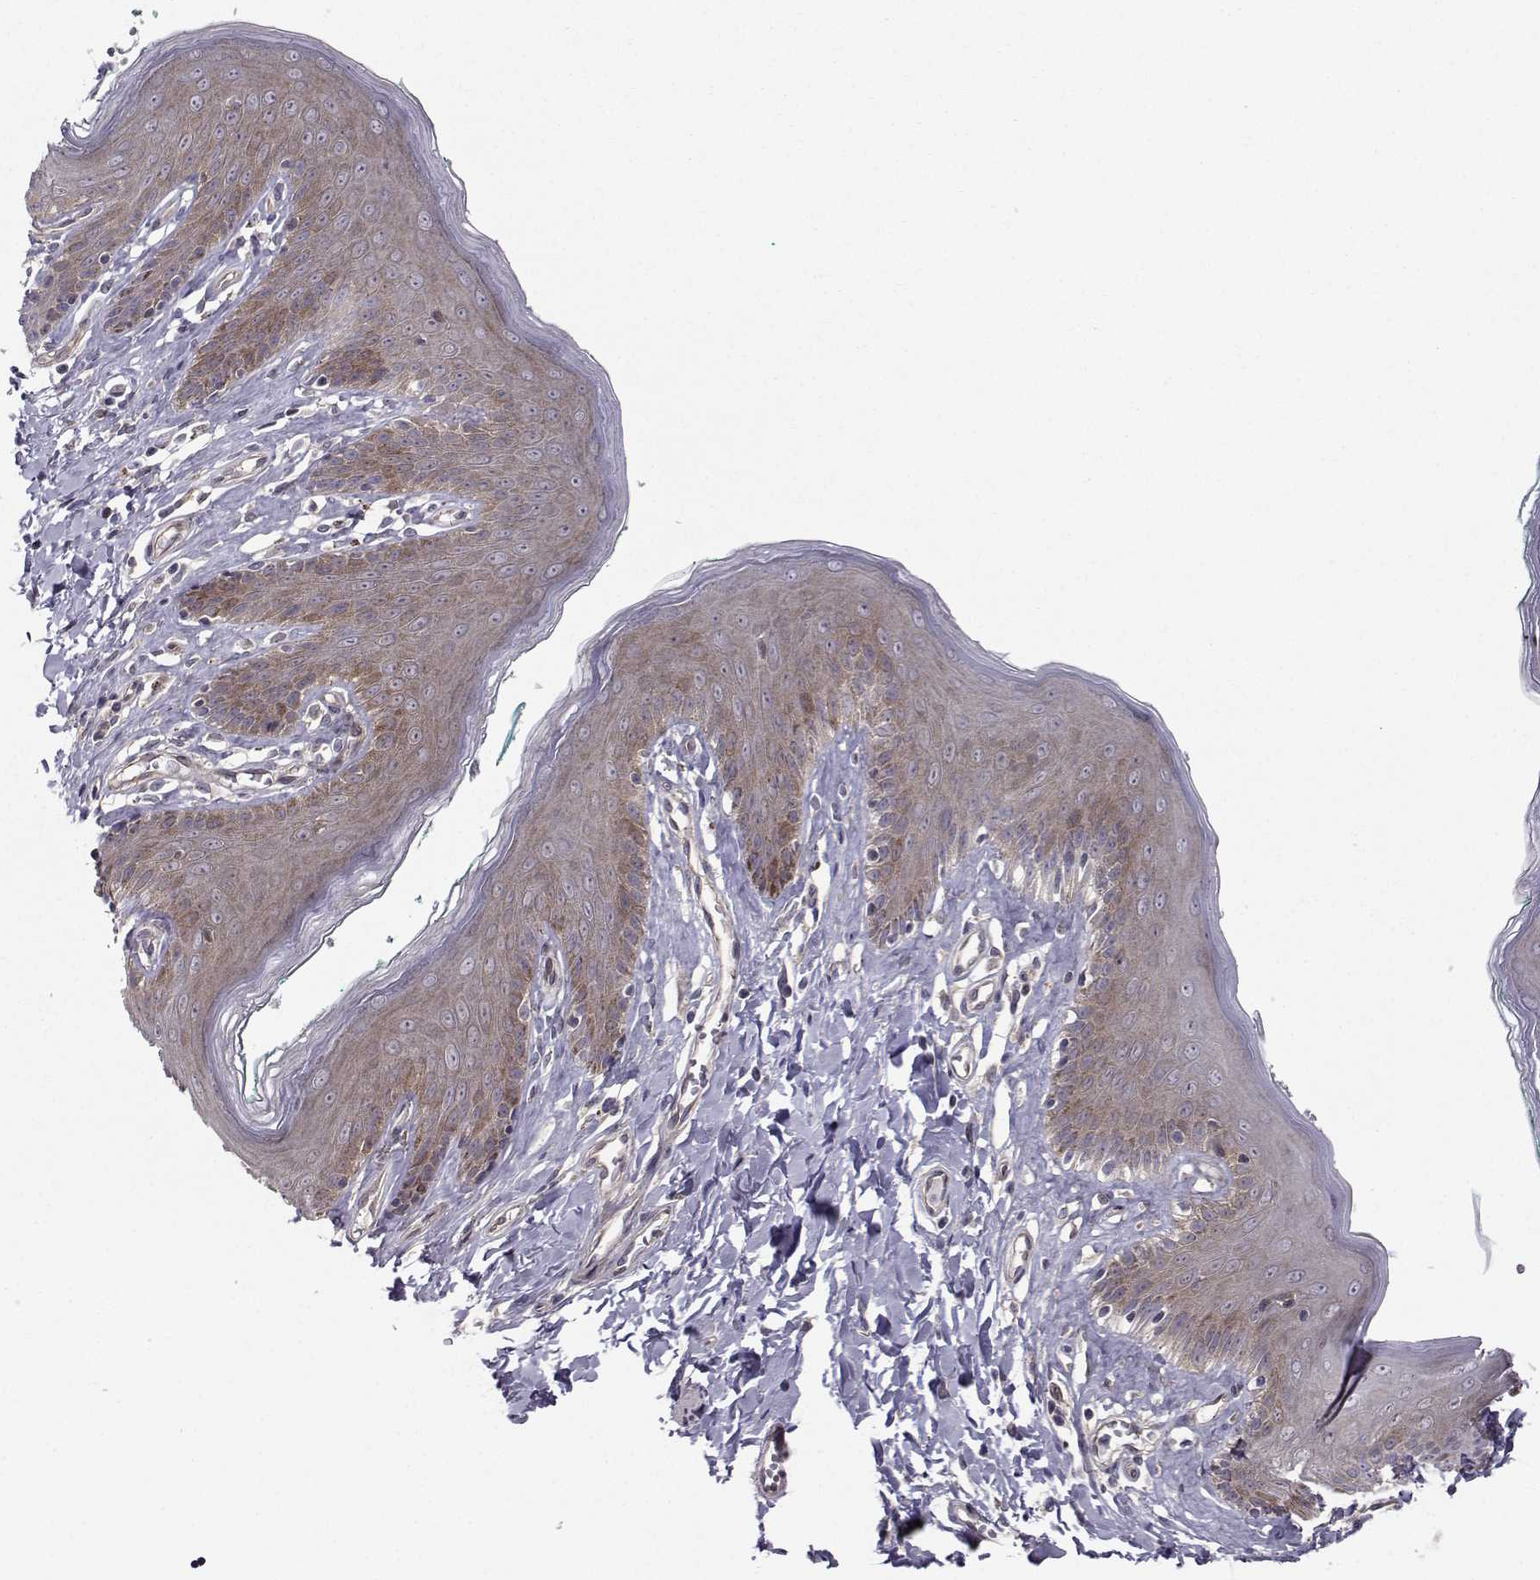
{"staining": {"intensity": "weak", "quantity": "25%-75%", "location": "cytoplasmic/membranous"}, "tissue": "skin", "cell_type": "Epidermal cells", "image_type": "normal", "snomed": [{"axis": "morphology", "description": "Normal tissue, NOS"}, {"axis": "topography", "description": "Vulva"}], "caption": "The photomicrograph exhibits a brown stain indicating the presence of a protein in the cytoplasmic/membranous of epidermal cells in skin.", "gene": "HSP90AB1", "patient": {"sex": "female", "age": 66}}